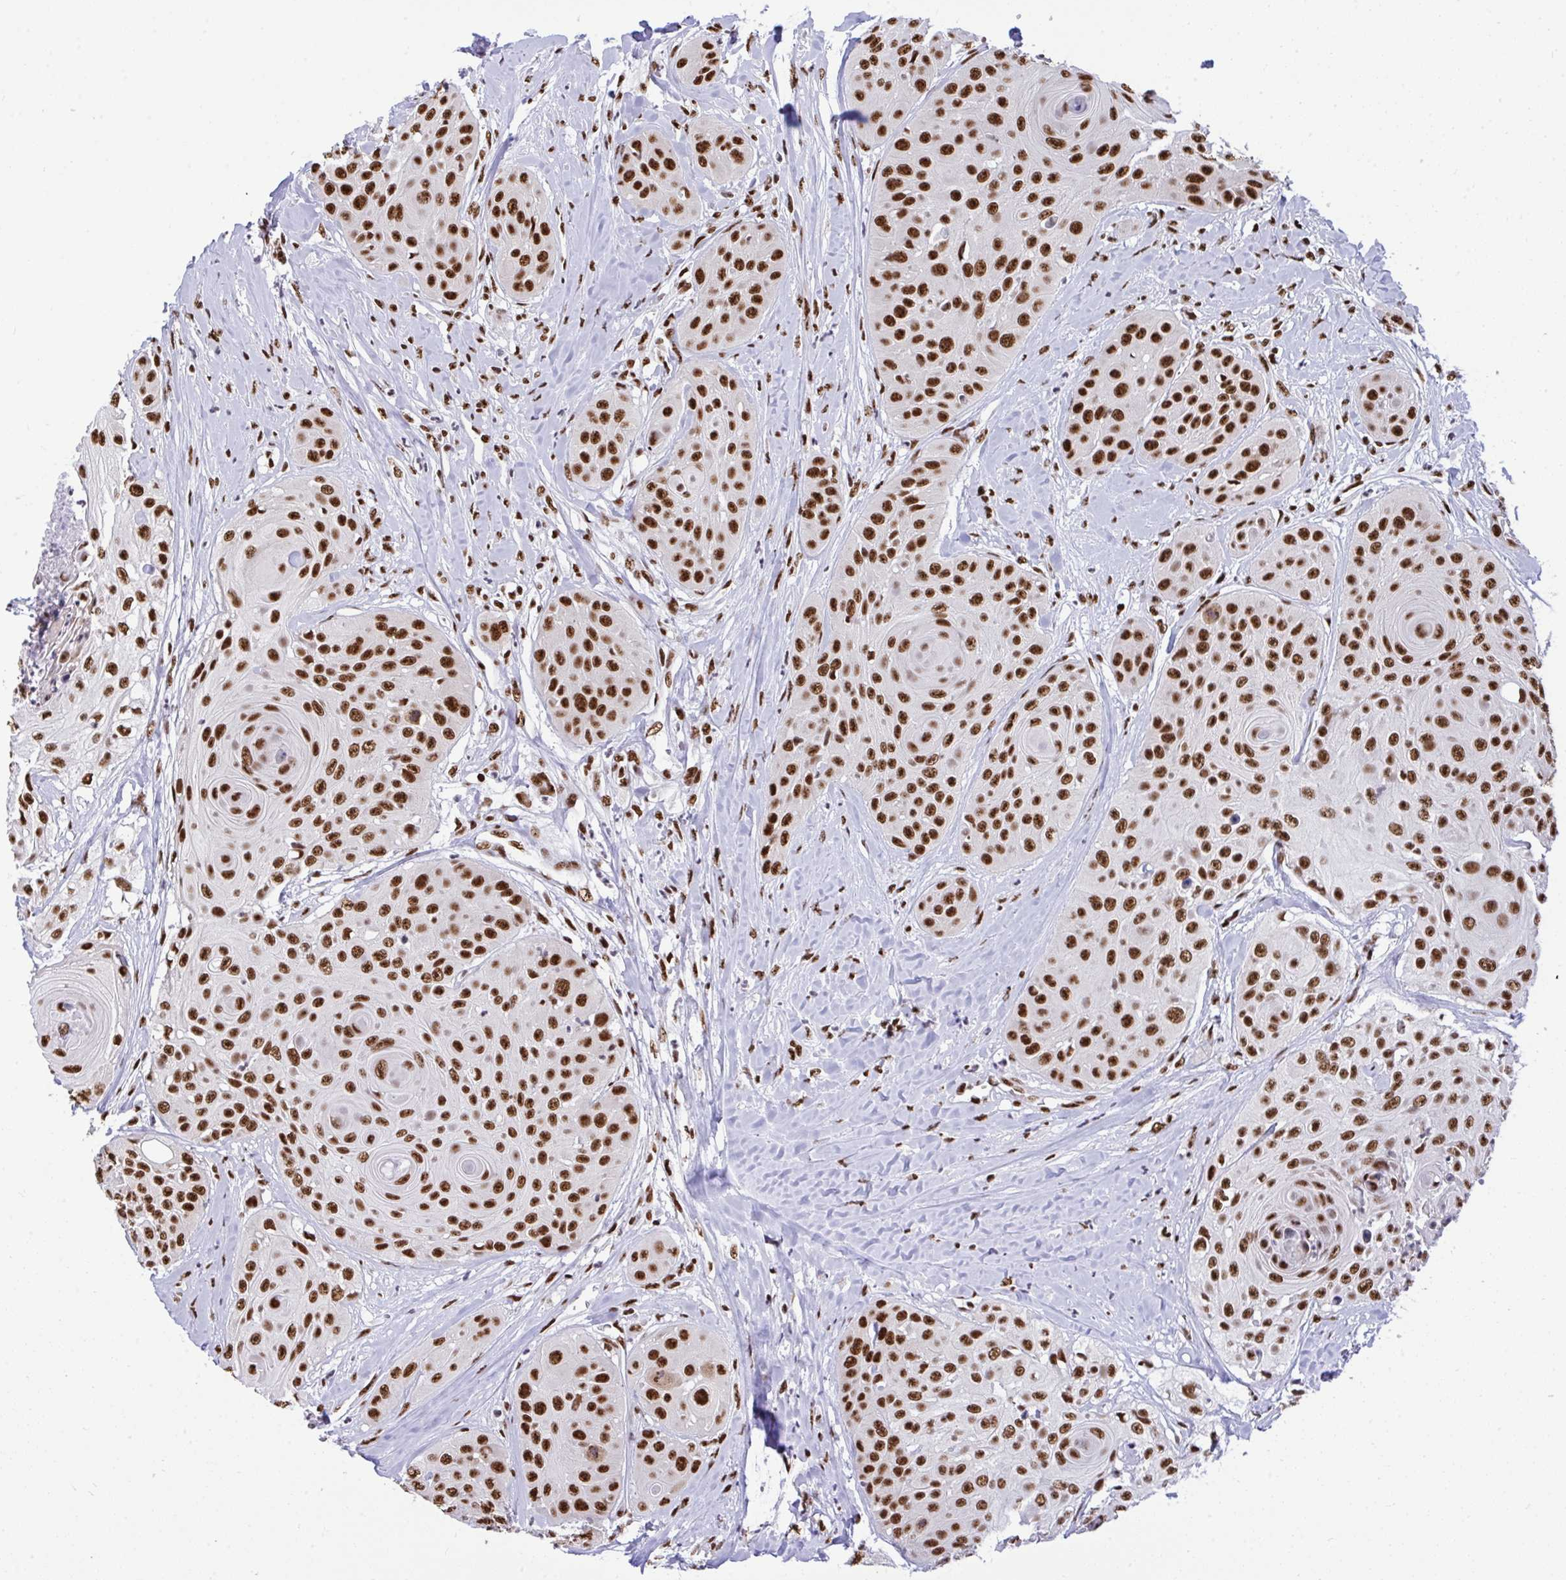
{"staining": {"intensity": "strong", "quantity": ">75%", "location": "nuclear"}, "tissue": "head and neck cancer", "cell_type": "Tumor cells", "image_type": "cancer", "snomed": [{"axis": "morphology", "description": "Squamous cell carcinoma, NOS"}, {"axis": "topography", "description": "Head-Neck"}], "caption": "A high amount of strong nuclear staining is seen in about >75% of tumor cells in head and neck cancer (squamous cell carcinoma) tissue. (brown staining indicates protein expression, while blue staining denotes nuclei).", "gene": "PRPF19", "patient": {"sex": "male", "age": 83}}